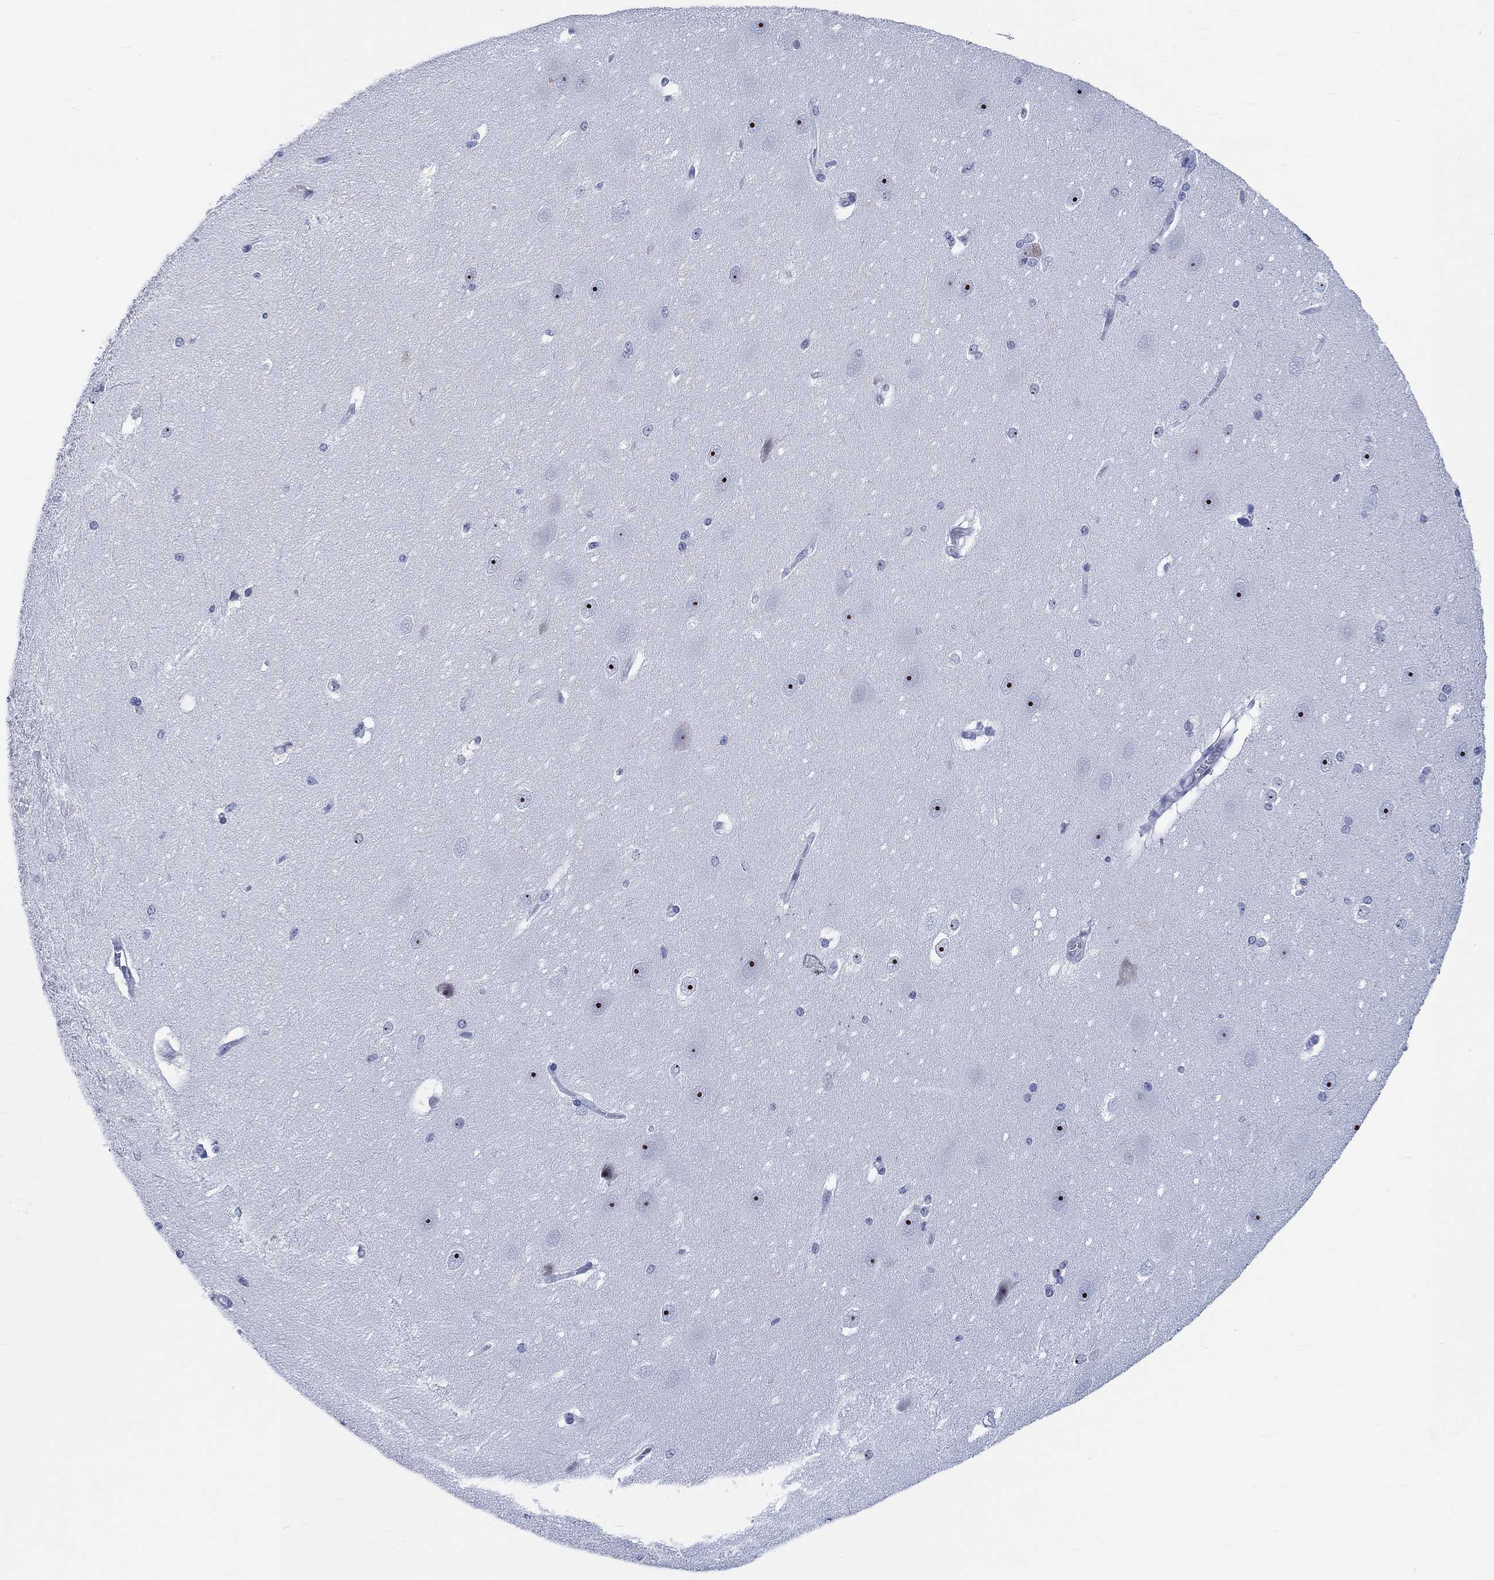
{"staining": {"intensity": "moderate", "quantity": "<25%", "location": "nuclear"}, "tissue": "hippocampus", "cell_type": "Glial cells", "image_type": "normal", "snomed": [{"axis": "morphology", "description": "Normal tissue, NOS"}, {"axis": "topography", "description": "Cerebral cortex"}, {"axis": "topography", "description": "Hippocampus"}], "caption": "Unremarkable hippocampus displays moderate nuclear positivity in about <25% of glial cells, visualized by immunohistochemistry. (IHC, brightfield microscopy, high magnification).", "gene": "ZNF446", "patient": {"sex": "female", "age": 19}}